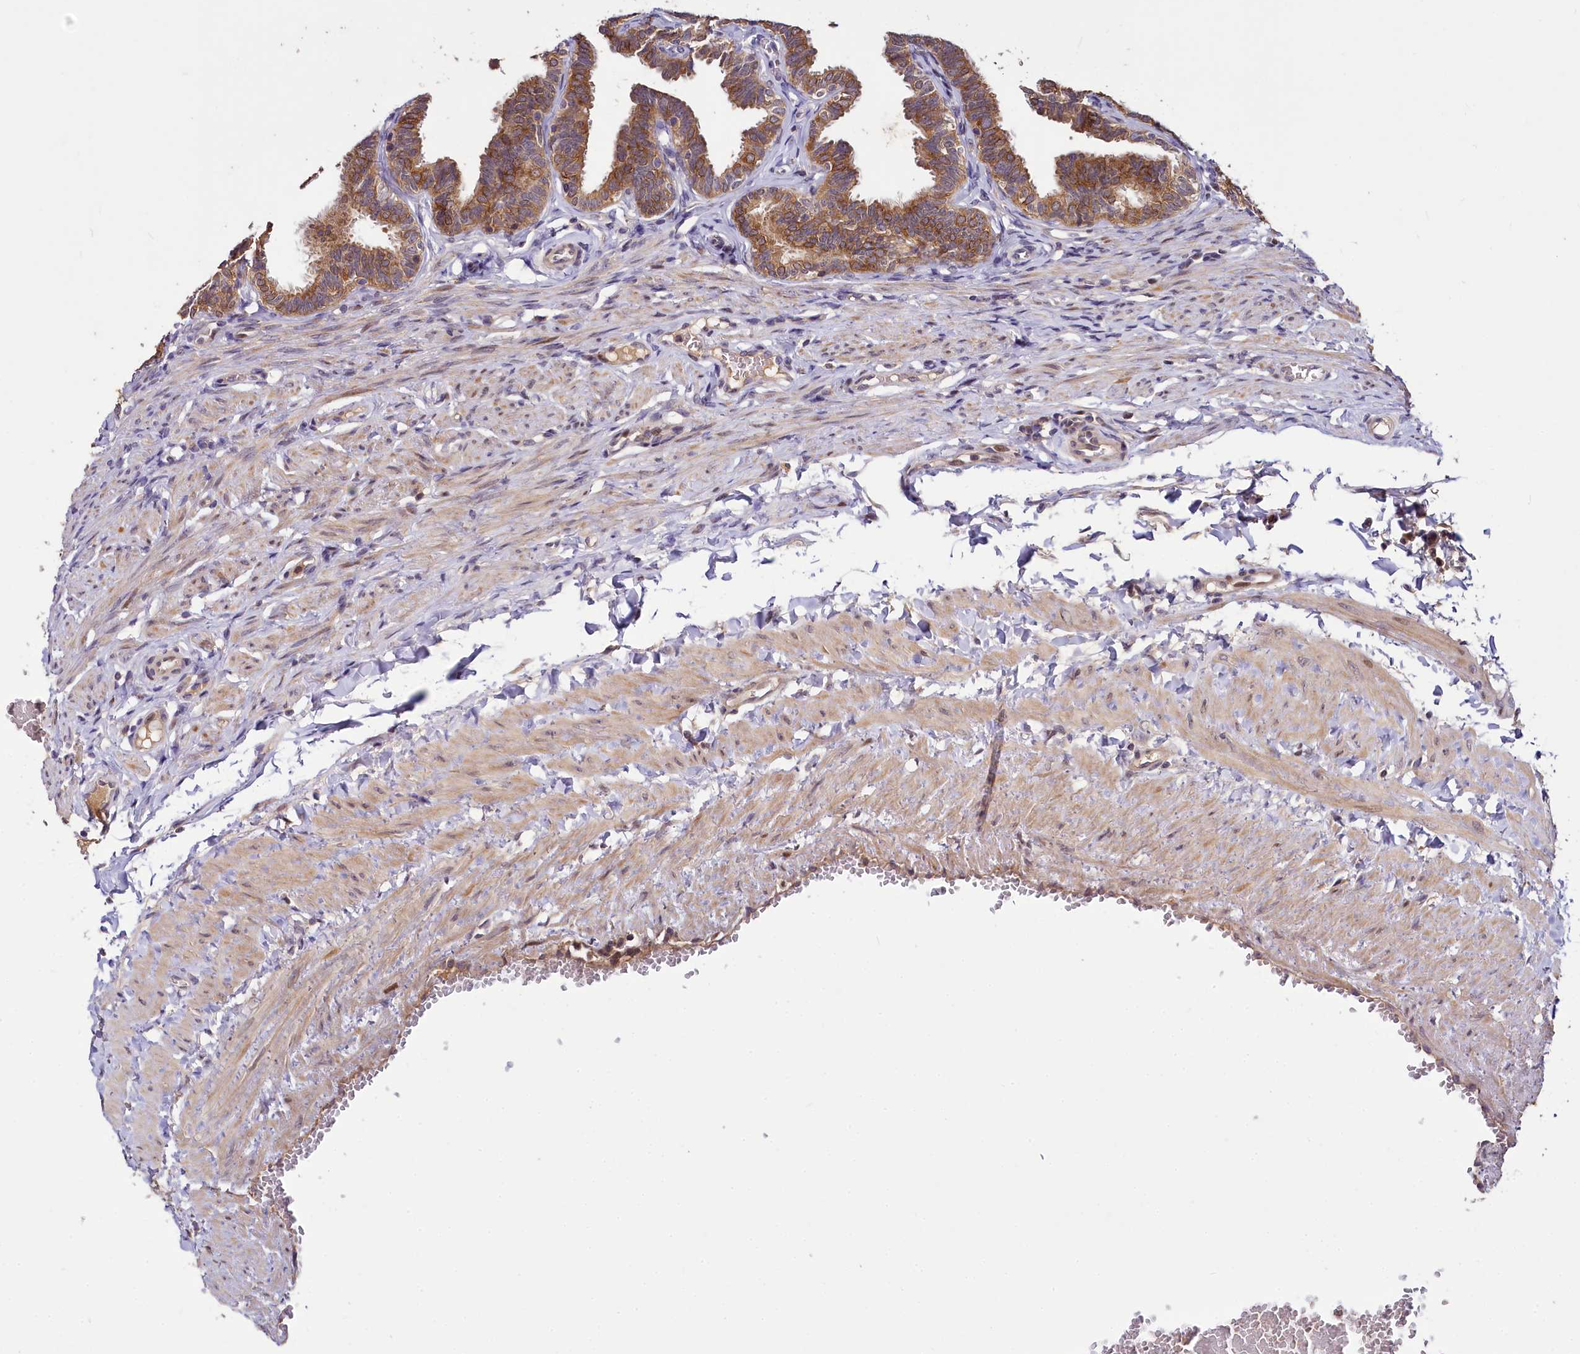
{"staining": {"intensity": "moderate", "quantity": ">75%", "location": "cytoplasmic/membranous"}, "tissue": "fallopian tube", "cell_type": "Glandular cells", "image_type": "normal", "snomed": [{"axis": "morphology", "description": "Normal tissue, NOS"}, {"axis": "topography", "description": "Fallopian tube"}, {"axis": "topography", "description": "Ovary"}], "caption": "Fallopian tube stained with DAB (3,3'-diaminobenzidine) IHC shows medium levels of moderate cytoplasmic/membranous expression in approximately >75% of glandular cells. The protein is stained brown, and the nuclei are stained in blue (DAB IHC with brightfield microscopy, high magnification).", "gene": "TMEM39A", "patient": {"sex": "female", "age": 23}}